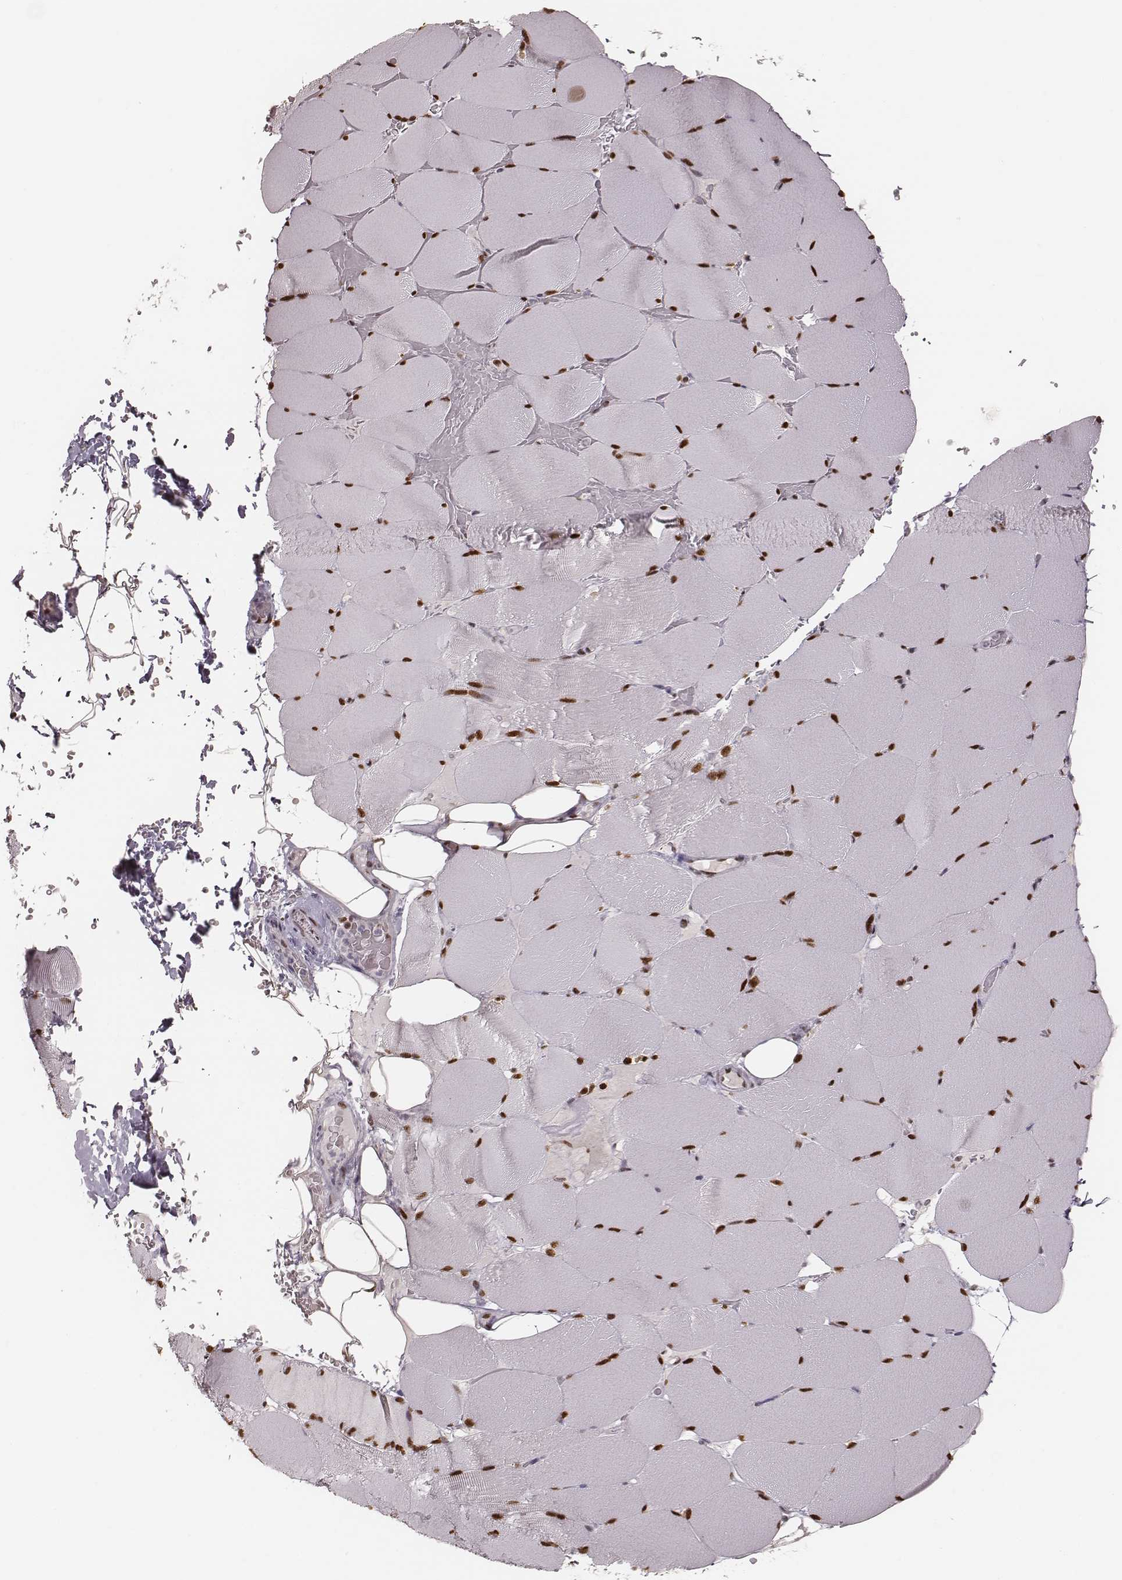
{"staining": {"intensity": "strong", "quantity": ">75%", "location": "nuclear"}, "tissue": "skeletal muscle", "cell_type": "Myocytes", "image_type": "normal", "snomed": [{"axis": "morphology", "description": "Normal tissue, NOS"}, {"axis": "topography", "description": "Skeletal muscle"}], "caption": "Immunohistochemistry (IHC) of benign skeletal muscle displays high levels of strong nuclear positivity in approximately >75% of myocytes.", "gene": "PARP1", "patient": {"sex": "female", "age": 37}}